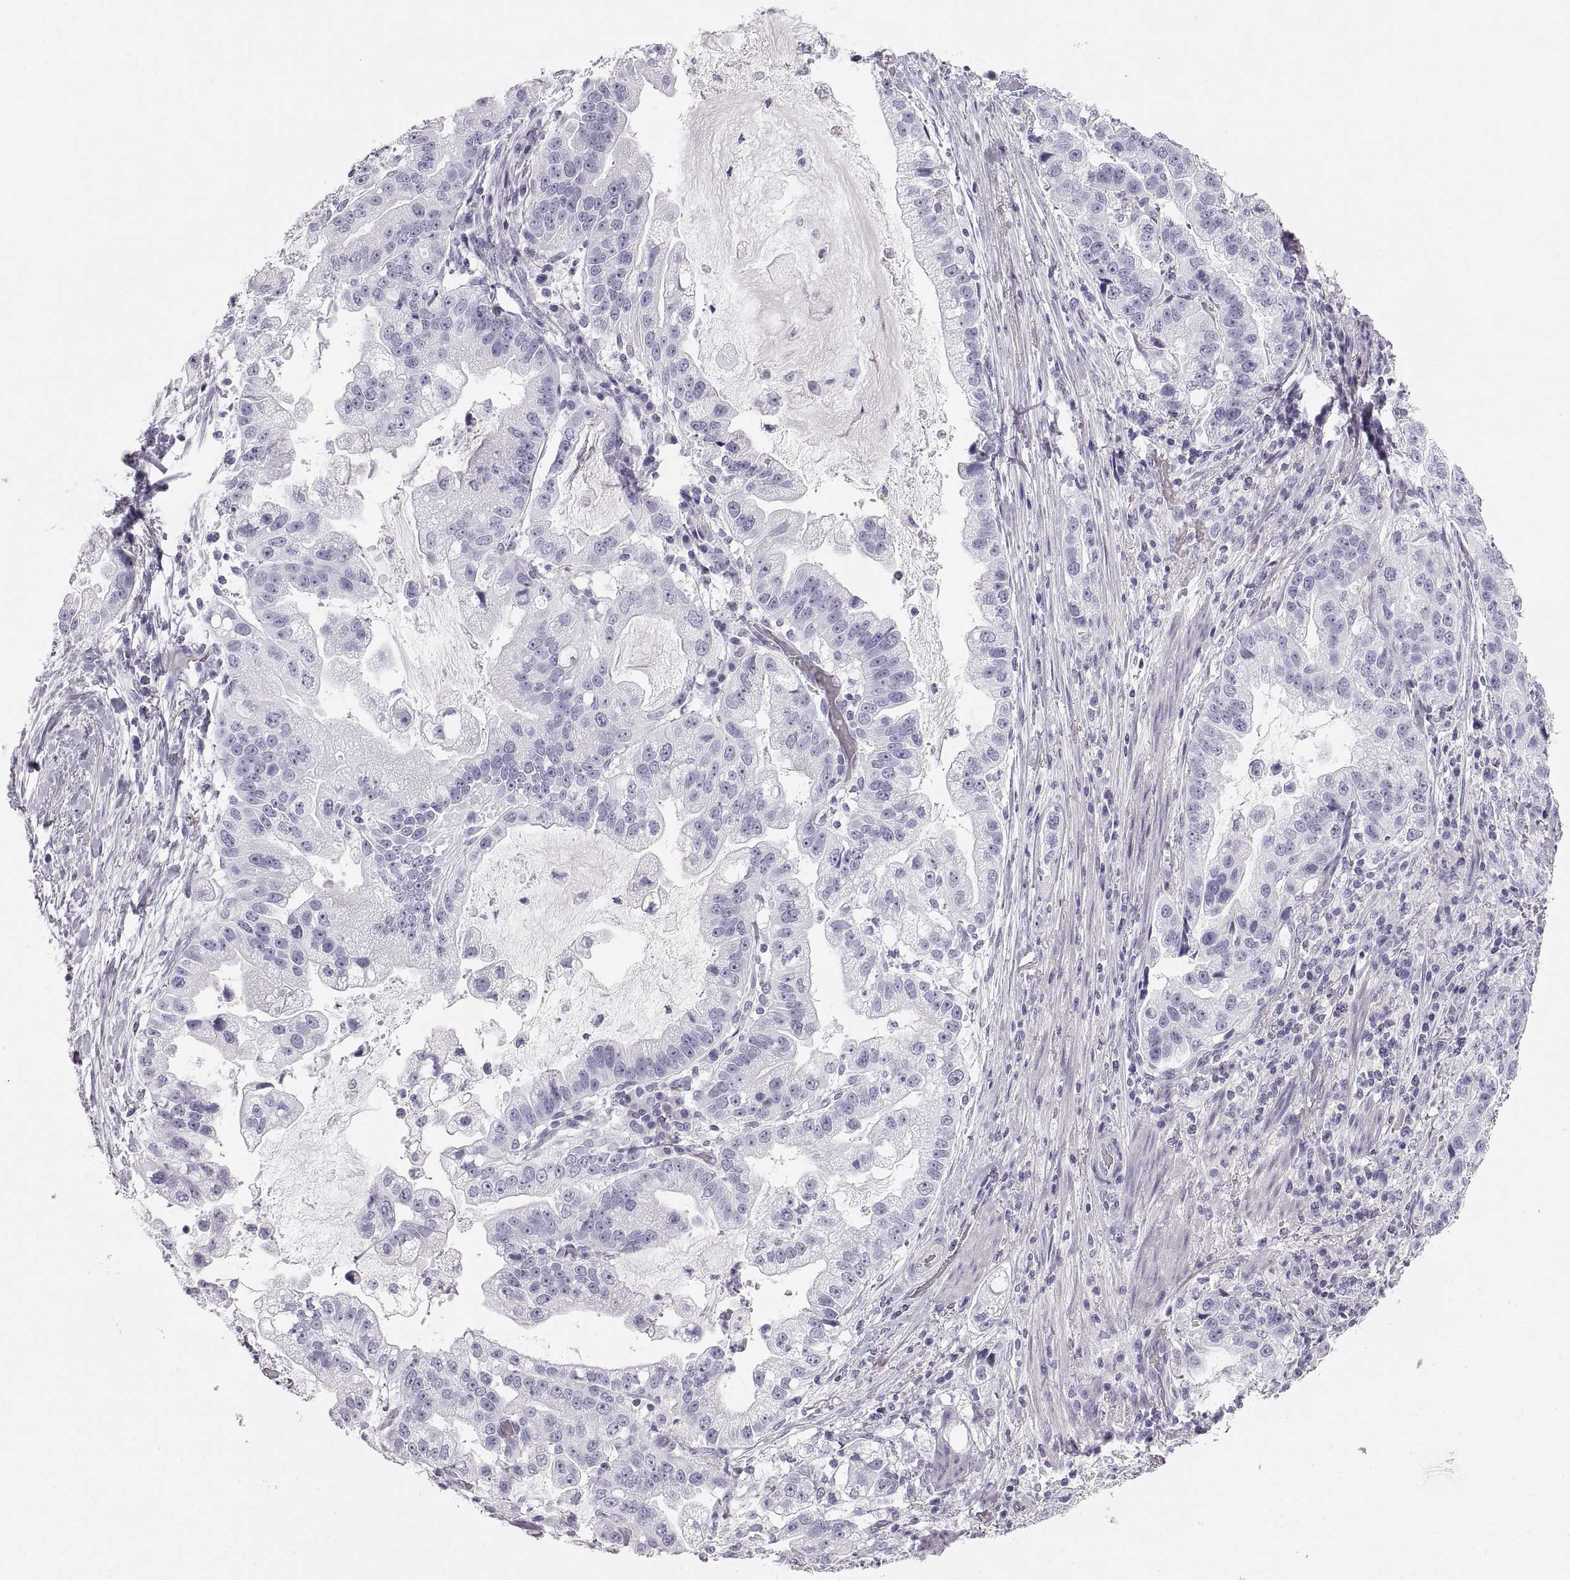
{"staining": {"intensity": "negative", "quantity": "none", "location": "none"}, "tissue": "stomach cancer", "cell_type": "Tumor cells", "image_type": "cancer", "snomed": [{"axis": "morphology", "description": "Adenocarcinoma, NOS"}, {"axis": "topography", "description": "Stomach"}], "caption": "An image of stomach cancer stained for a protein displays no brown staining in tumor cells.", "gene": "CRYAA", "patient": {"sex": "male", "age": 59}}